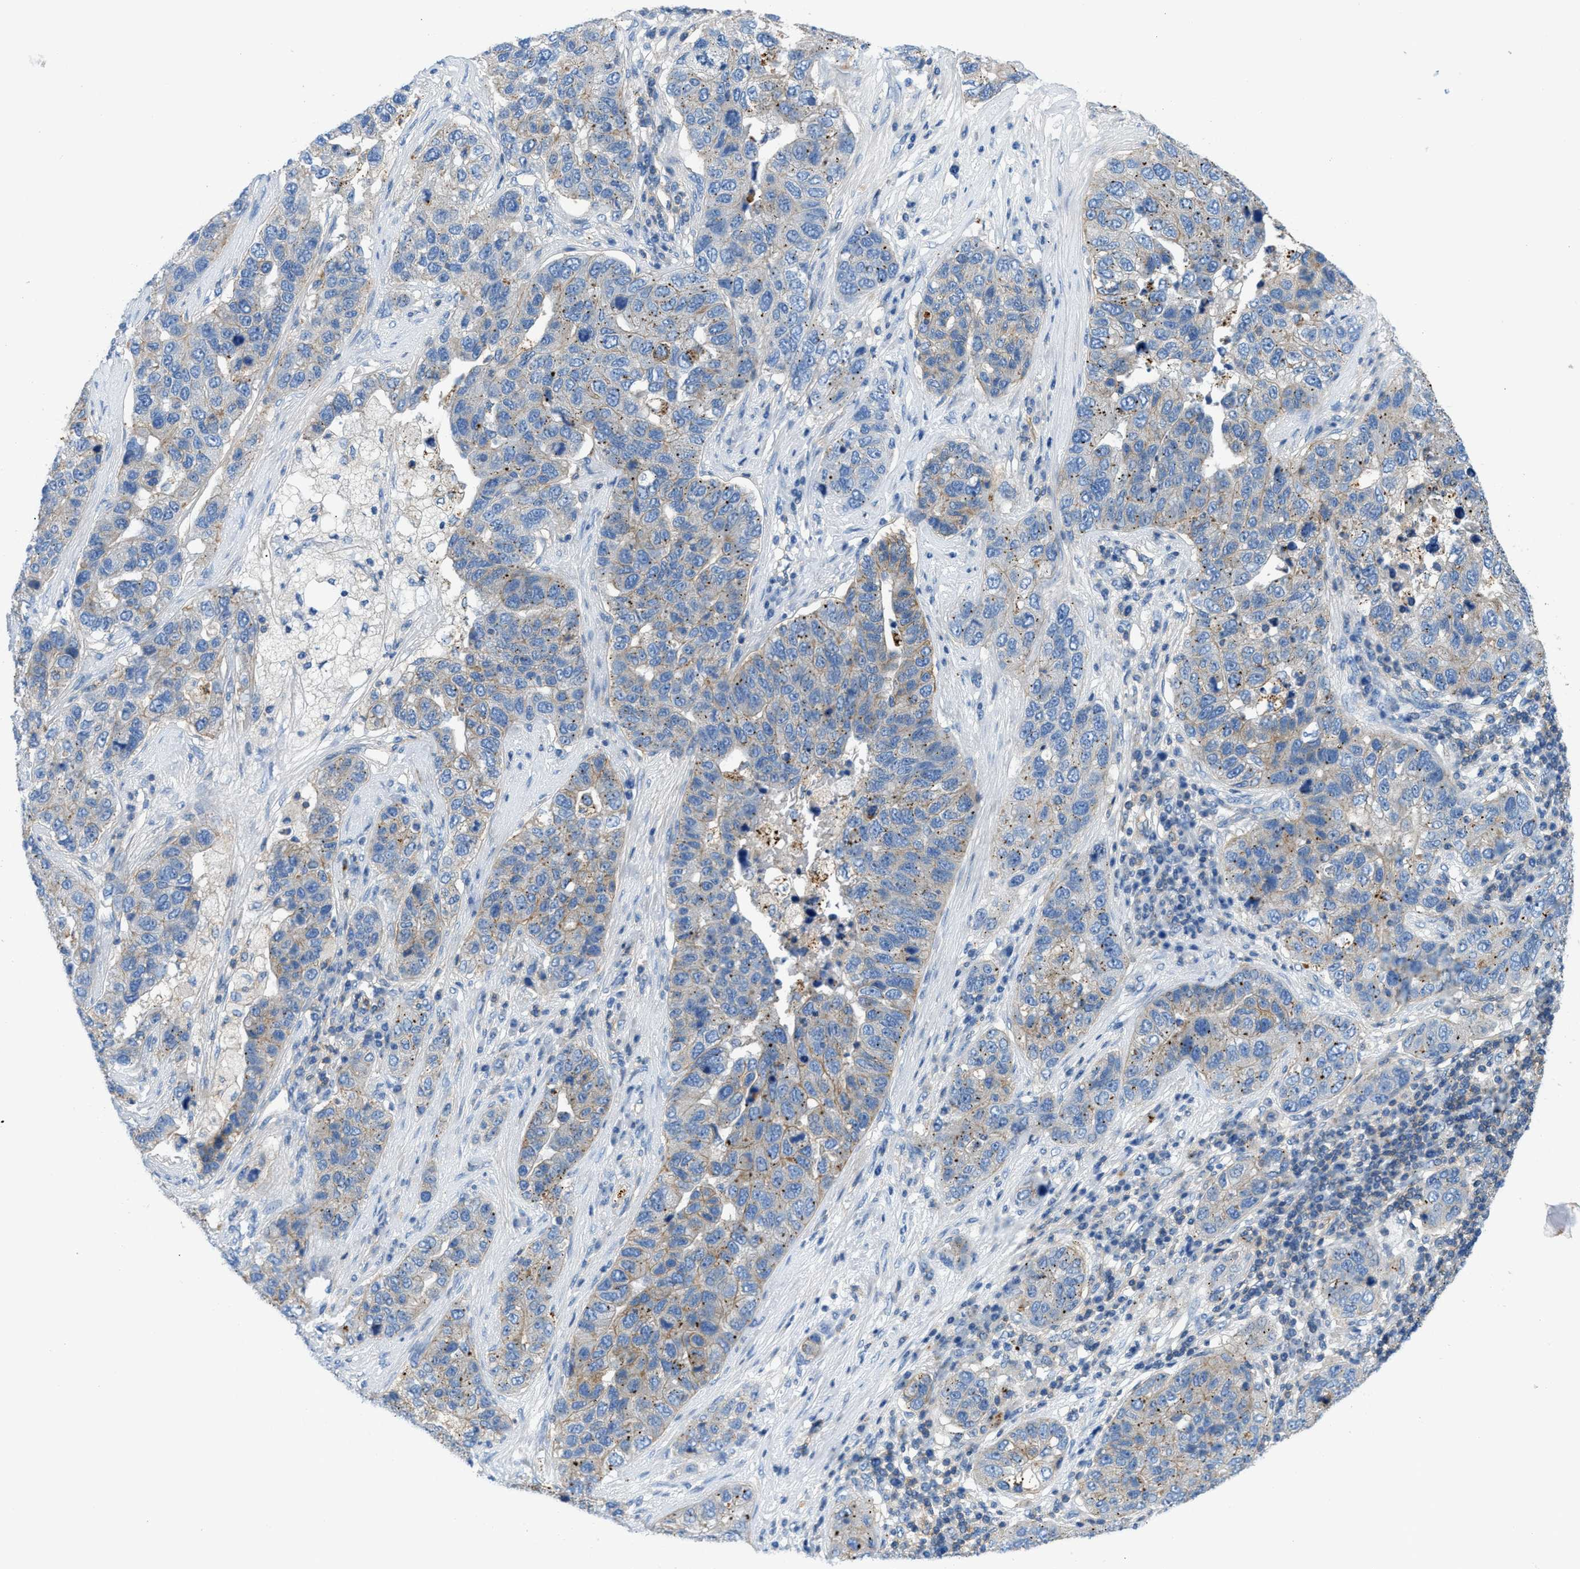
{"staining": {"intensity": "weak", "quantity": "25%-75%", "location": "cytoplasmic/membranous"}, "tissue": "pancreatic cancer", "cell_type": "Tumor cells", "image_type": "cancer", "snomed": [{"axis": "morphology", "description": "Adenocarcinoma, NOS"}, {"axis": "topography", "description": "Pancreas"}], "caption": "Brown immunohistochemical staining in pancreatic cancer (adenocarcinoma) reveals weak cytoplasmic/membranous expression in approximately 25%-75% of tumor cells.", "gene": "ORAI1", "patient": {"sex": "female", "age": 61}}